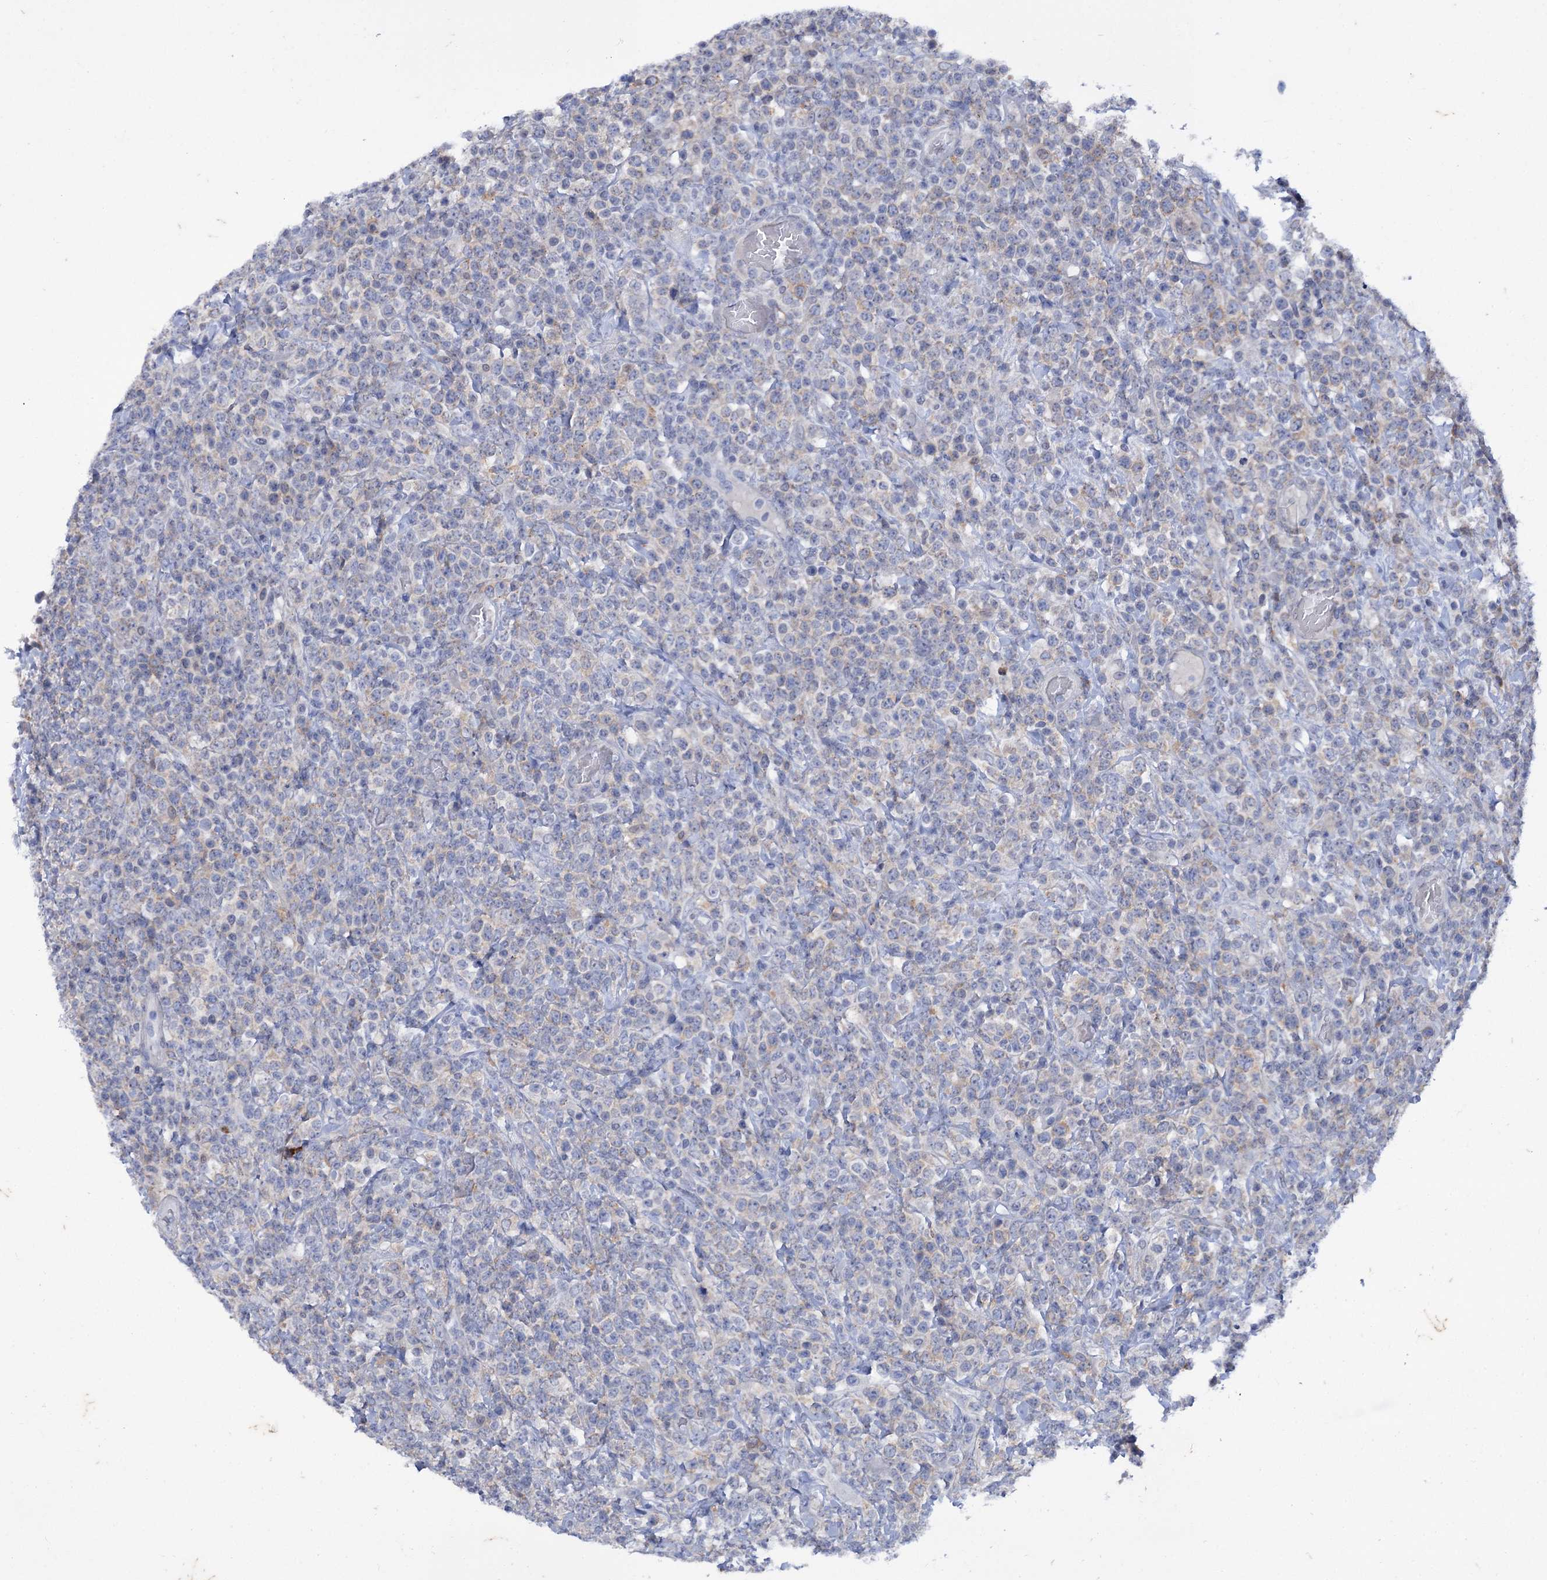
{"staining": {"intensity": "negative", "quantity": "none", "location": "none"}, "tissue": "lymphoma", "cell_type": "Tumor cells", "image_type": "cancer", "snomed": [{"axis": "morphology", "description": "Malignant lymphoma, non-Hodgkin's type, High grade"}, {"axis": "topography", "description": "Colon"}], "caption": "High magnification brightfield microscopy of malignant lymphoma, non-Hodgkin's type (high-grade) stained with DAB (3,3'-diaminobenzidine) (brown) and counterstained with hematoxylin (blue): tumor cells show no significant staining.", "gene": "MID1IP1", "patient": {"sex": "female", "age": 53}}